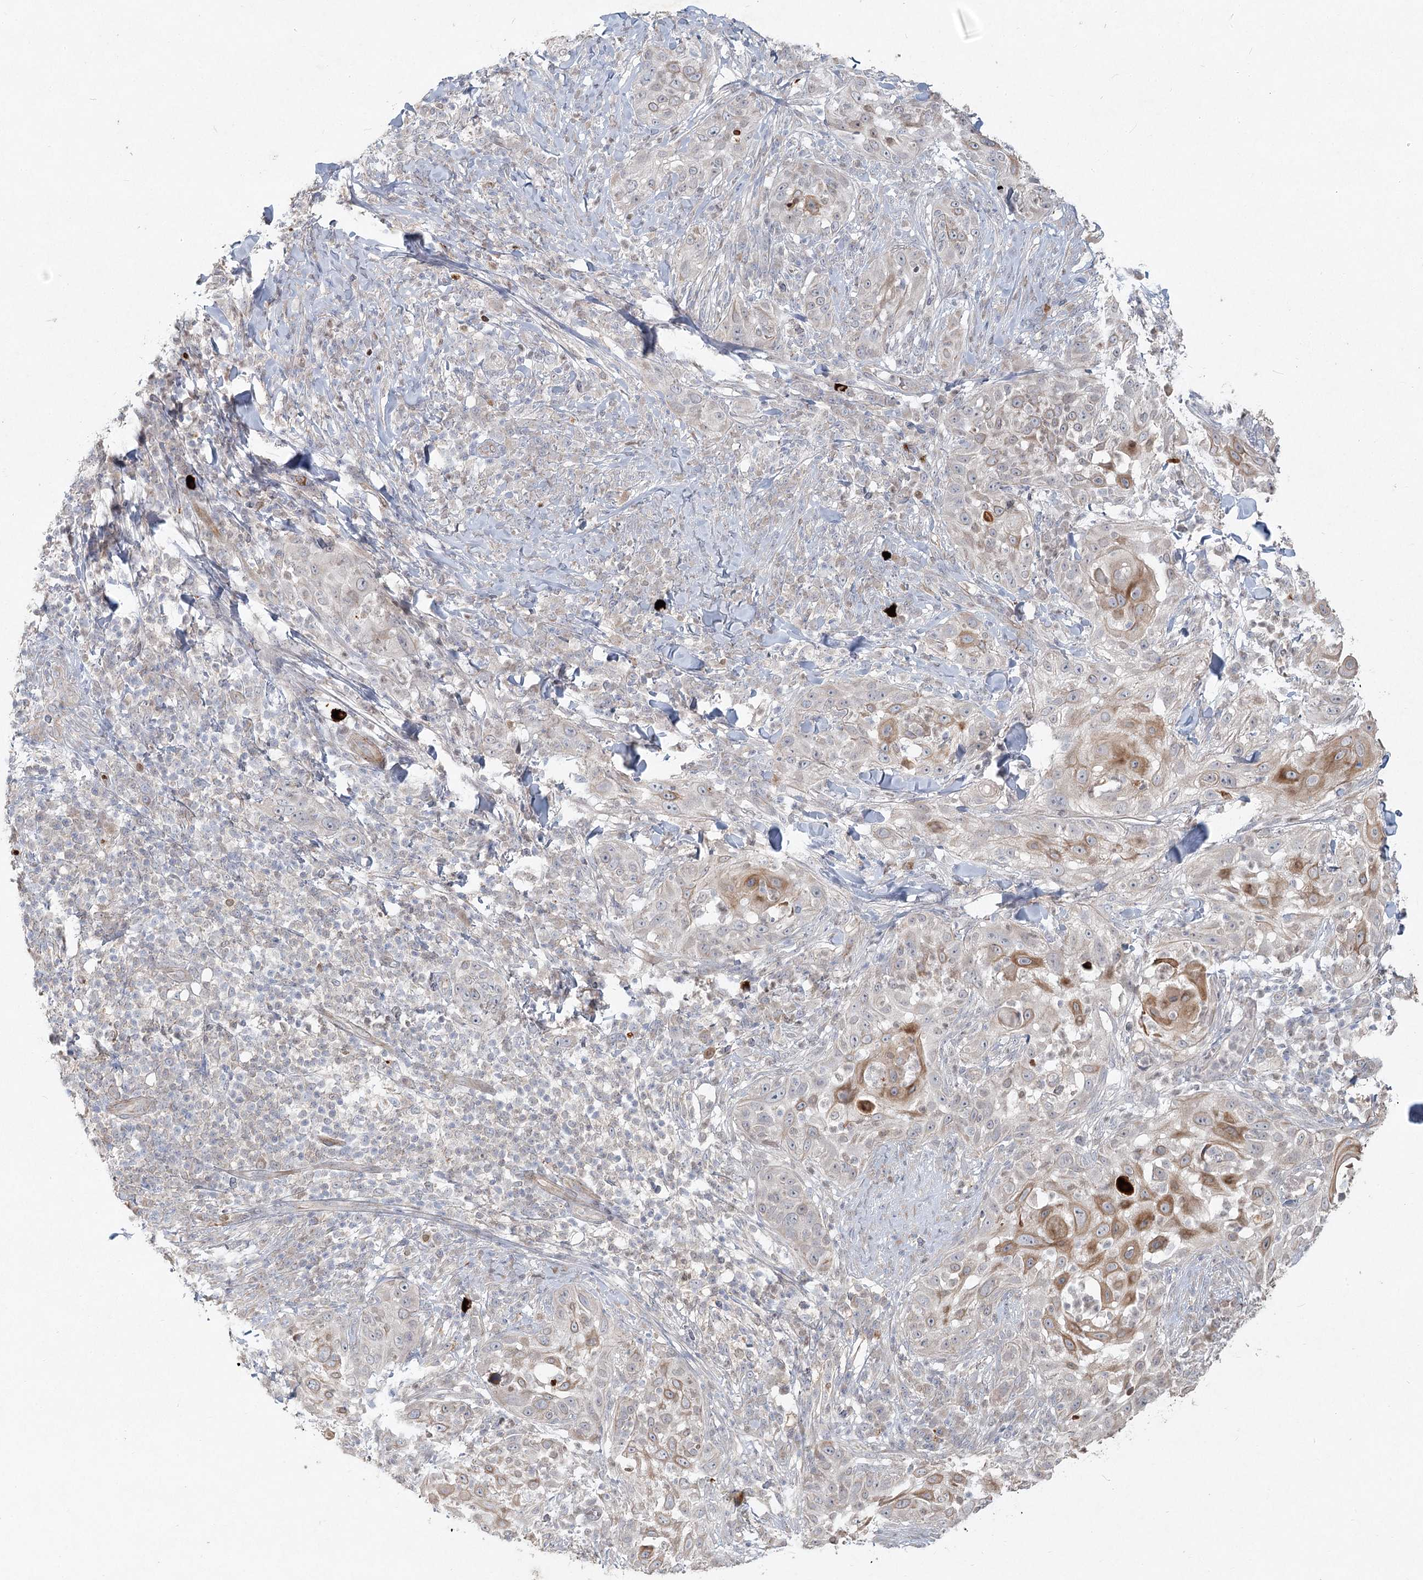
{"staining": {"intensity": "moderate", "quantity": "<25%", "location": "cytoplasmic/membranous"}, "tissue": "skin cancer", "cell_type": "Tumor cells", "image_type": "cancer", "snomed": [{"axis": "morphology", "description": "Squamous cell carcinoma, NOS"}, {"axis": "topography", "description": "Skin"}], "caption": "Immunohistochemistry micrograph of neoplastic tissue: skin cancer stained using IHC reveals low levels of moderate protein expression localized specifically in the cytoplasmic/membranous of tumor cells, appearing as a cytoplasmic/membranous brown color.", "gene": "LRP2BP", "patient": {"sex": "female", "age": 44}}